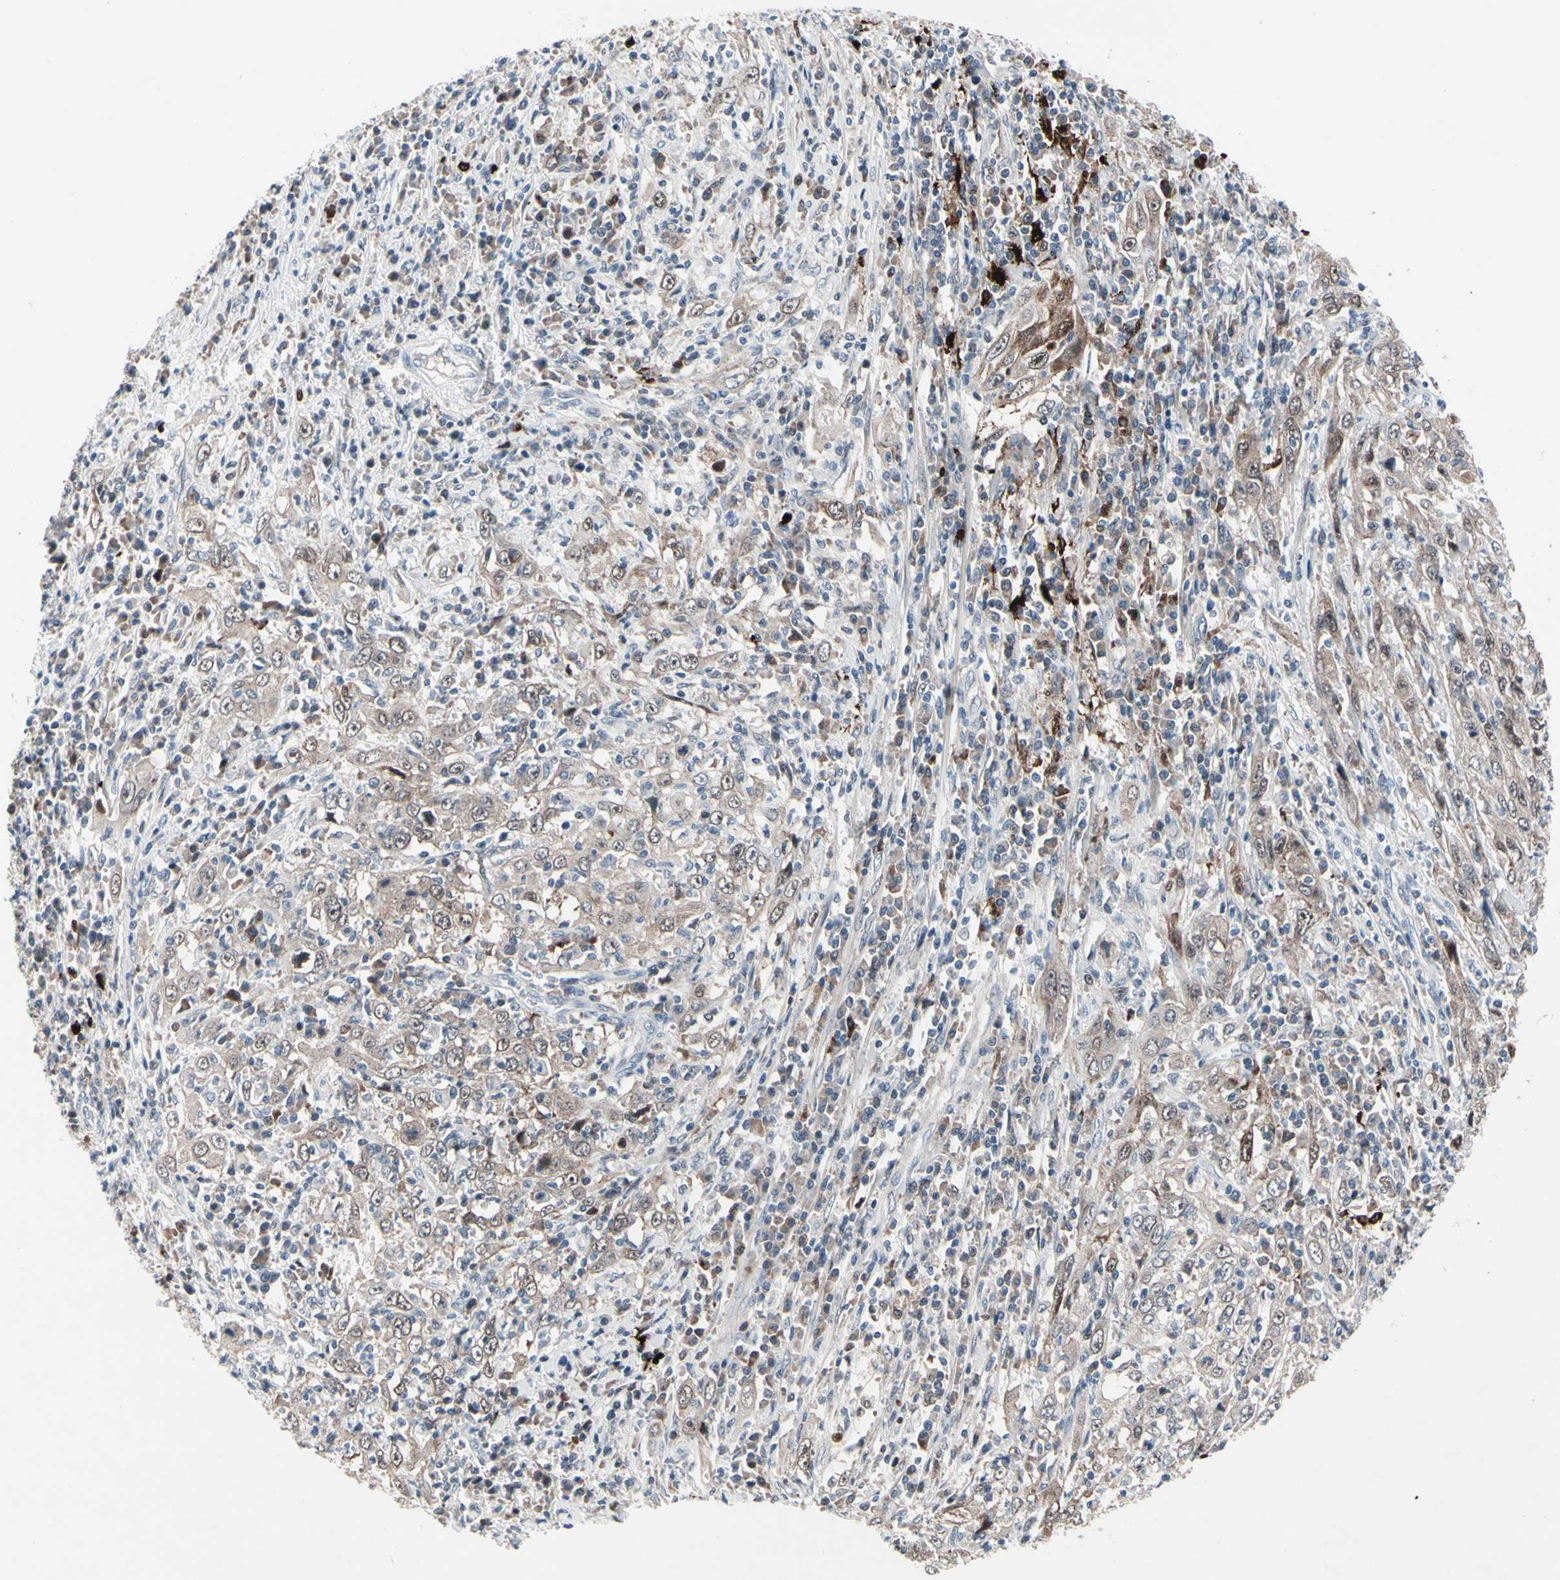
{"staining": {"intensity": "weak", "quantity": ">75%", "location": "cytoplasmic/membranous,nuclear"}, "tissue": "cervical cancer", "cell_type": "Tumor cells", "image_type": "cancer", "snomed": [{"axis": "morphology", "description": "Squamous cell carcinoma, NOS"}, {"axis": "topography", "description": "Cervix"}], "caption": "Protein analysis of cervical cancer (squamous cell carcinoma) tissue demonstrates weak cytoplasmic/membranous and nuclear expression in about >75% of tumor cells.", "gene": "TXN", "patient": {"sex": "female", "age": 46}}